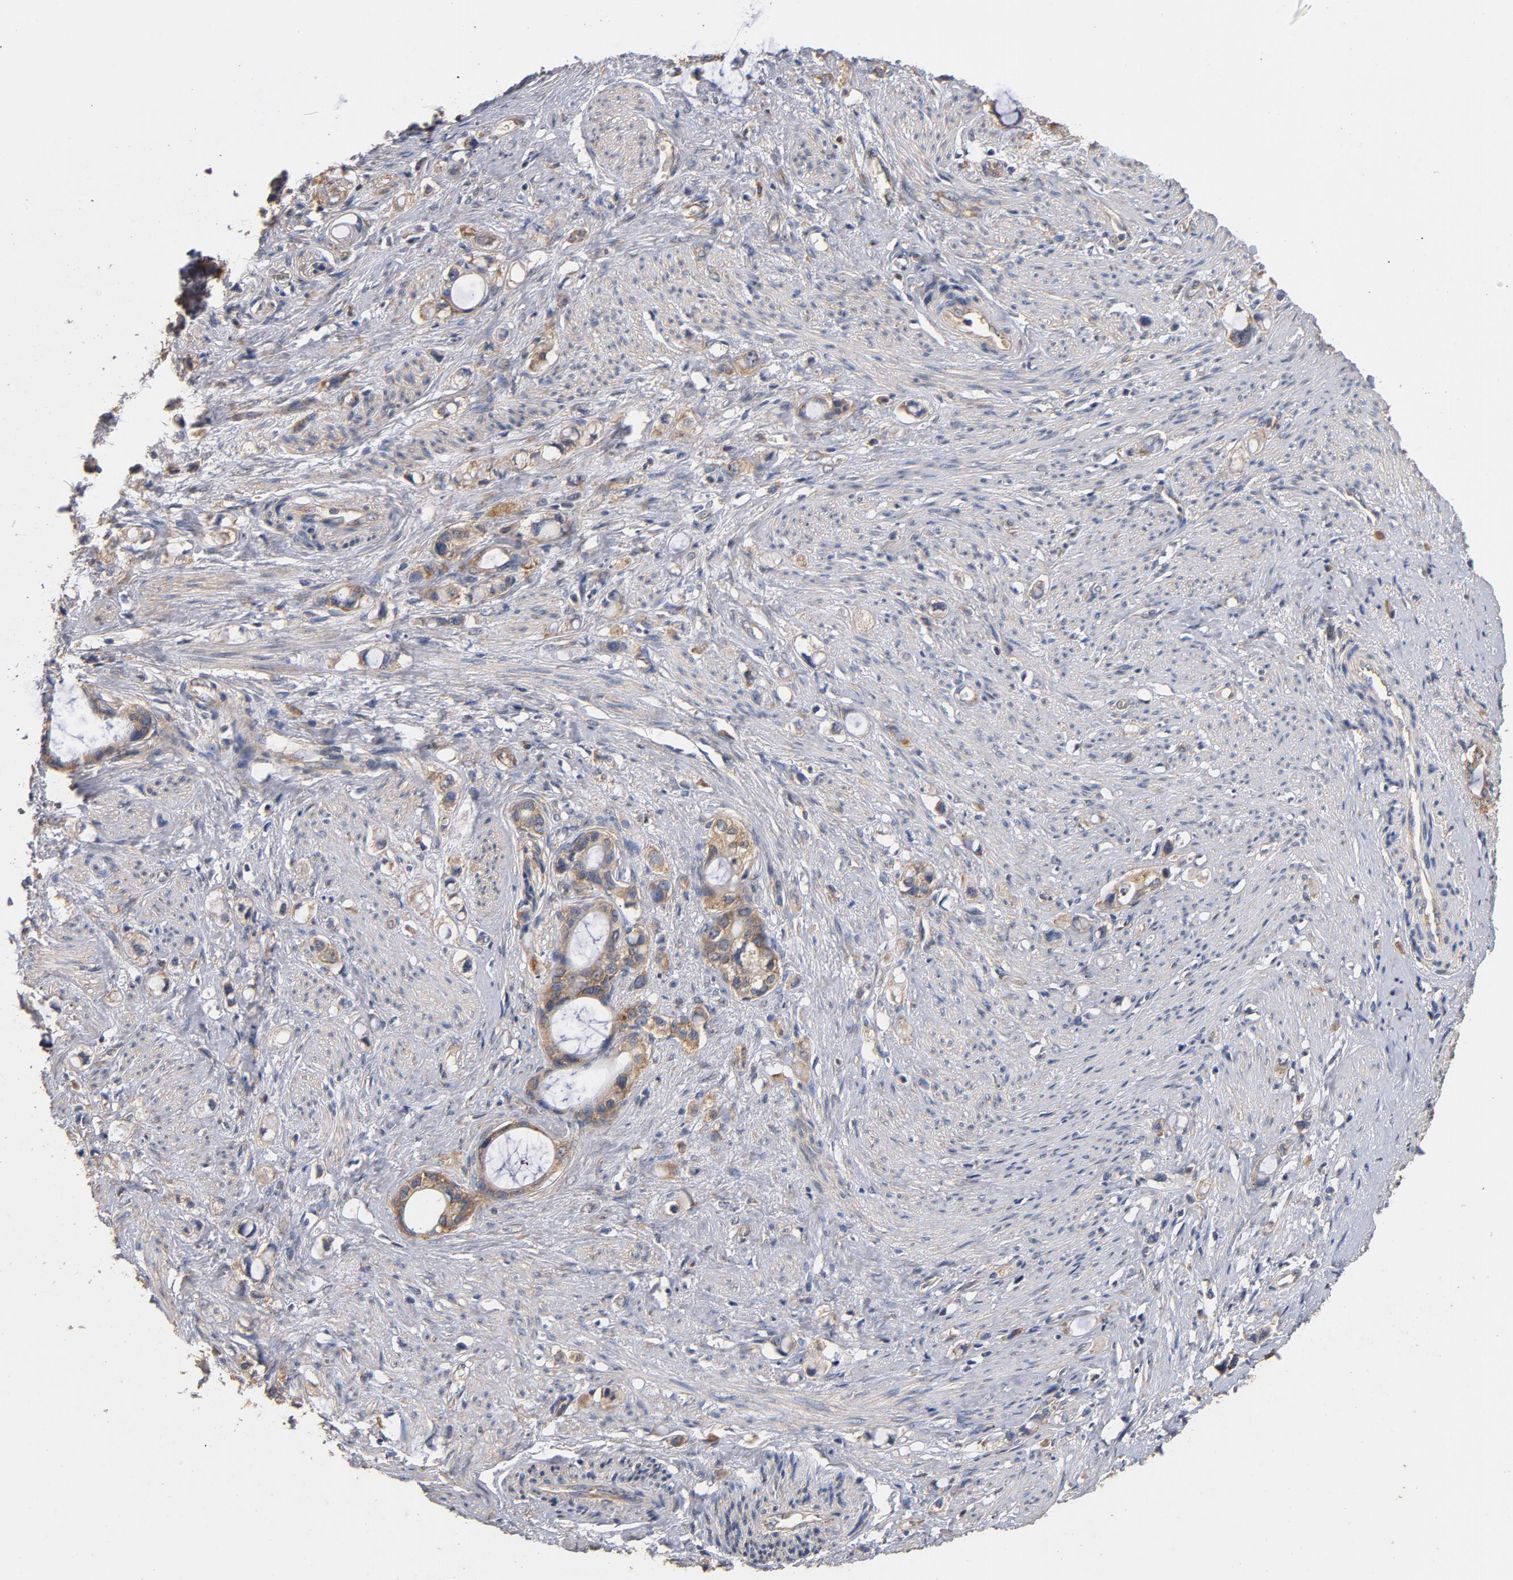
{"staining": {"intensity": "moderate", "quantity": ">75%", "location": "cytoplasmic/membranous"}, "tissue": "stomach cancer", "cell_type": "Tumor cells", "image_type": "cancer", "snomed": [{"axis": "morphology", "description": "Adenocarcinoma, NOS"}, {"axis": "topography", "description": "Stomach"}], "caption": "Protein staining displays moderate cytoplasmic/membranous expression in approximately >75% of tumor cells in stomach cancer (adenocarcinoma). Nuclei are stained in blue.", "gene": "DDX6", "patient": {"sex": "female", "age": 75}}